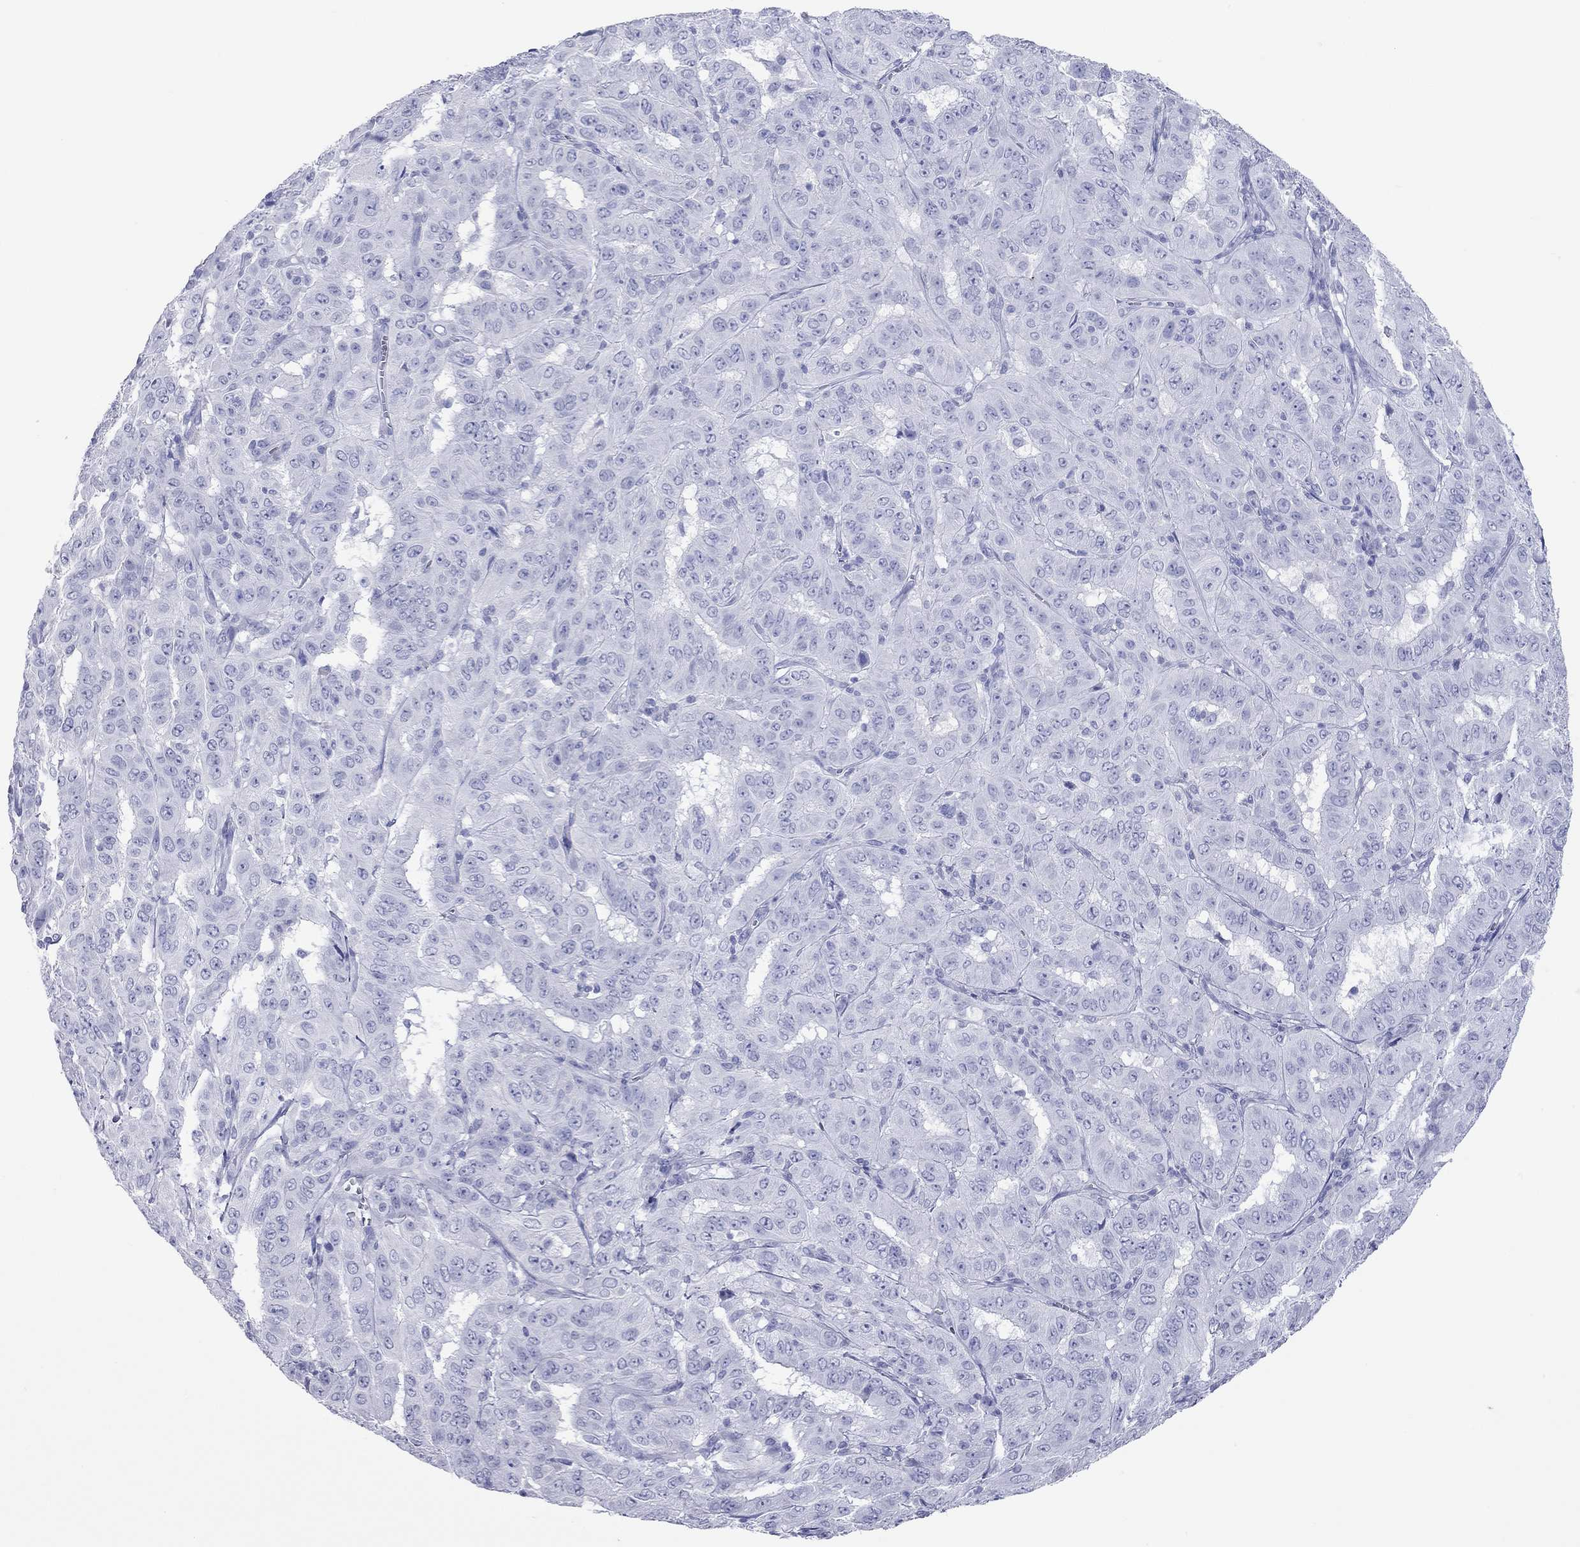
{"staining": {"intensity": "negative", "quantity": "none", "location": "none"}, "tissue": "pancreatic cancer", "cell_type": "Tumor cells", "image_type": "cancer", "snomed": [{"axis": "morphology", "description": "Adenocarcinoma, NOS"}, {"axis": "topography", "description": "Pancreas"}], "caption": "Tumor cells are negative for protein expression in human adenocarcinoma (pancreatic).", "gene": "VSIG10", "patient": {"sex": "male", "age": 63}}